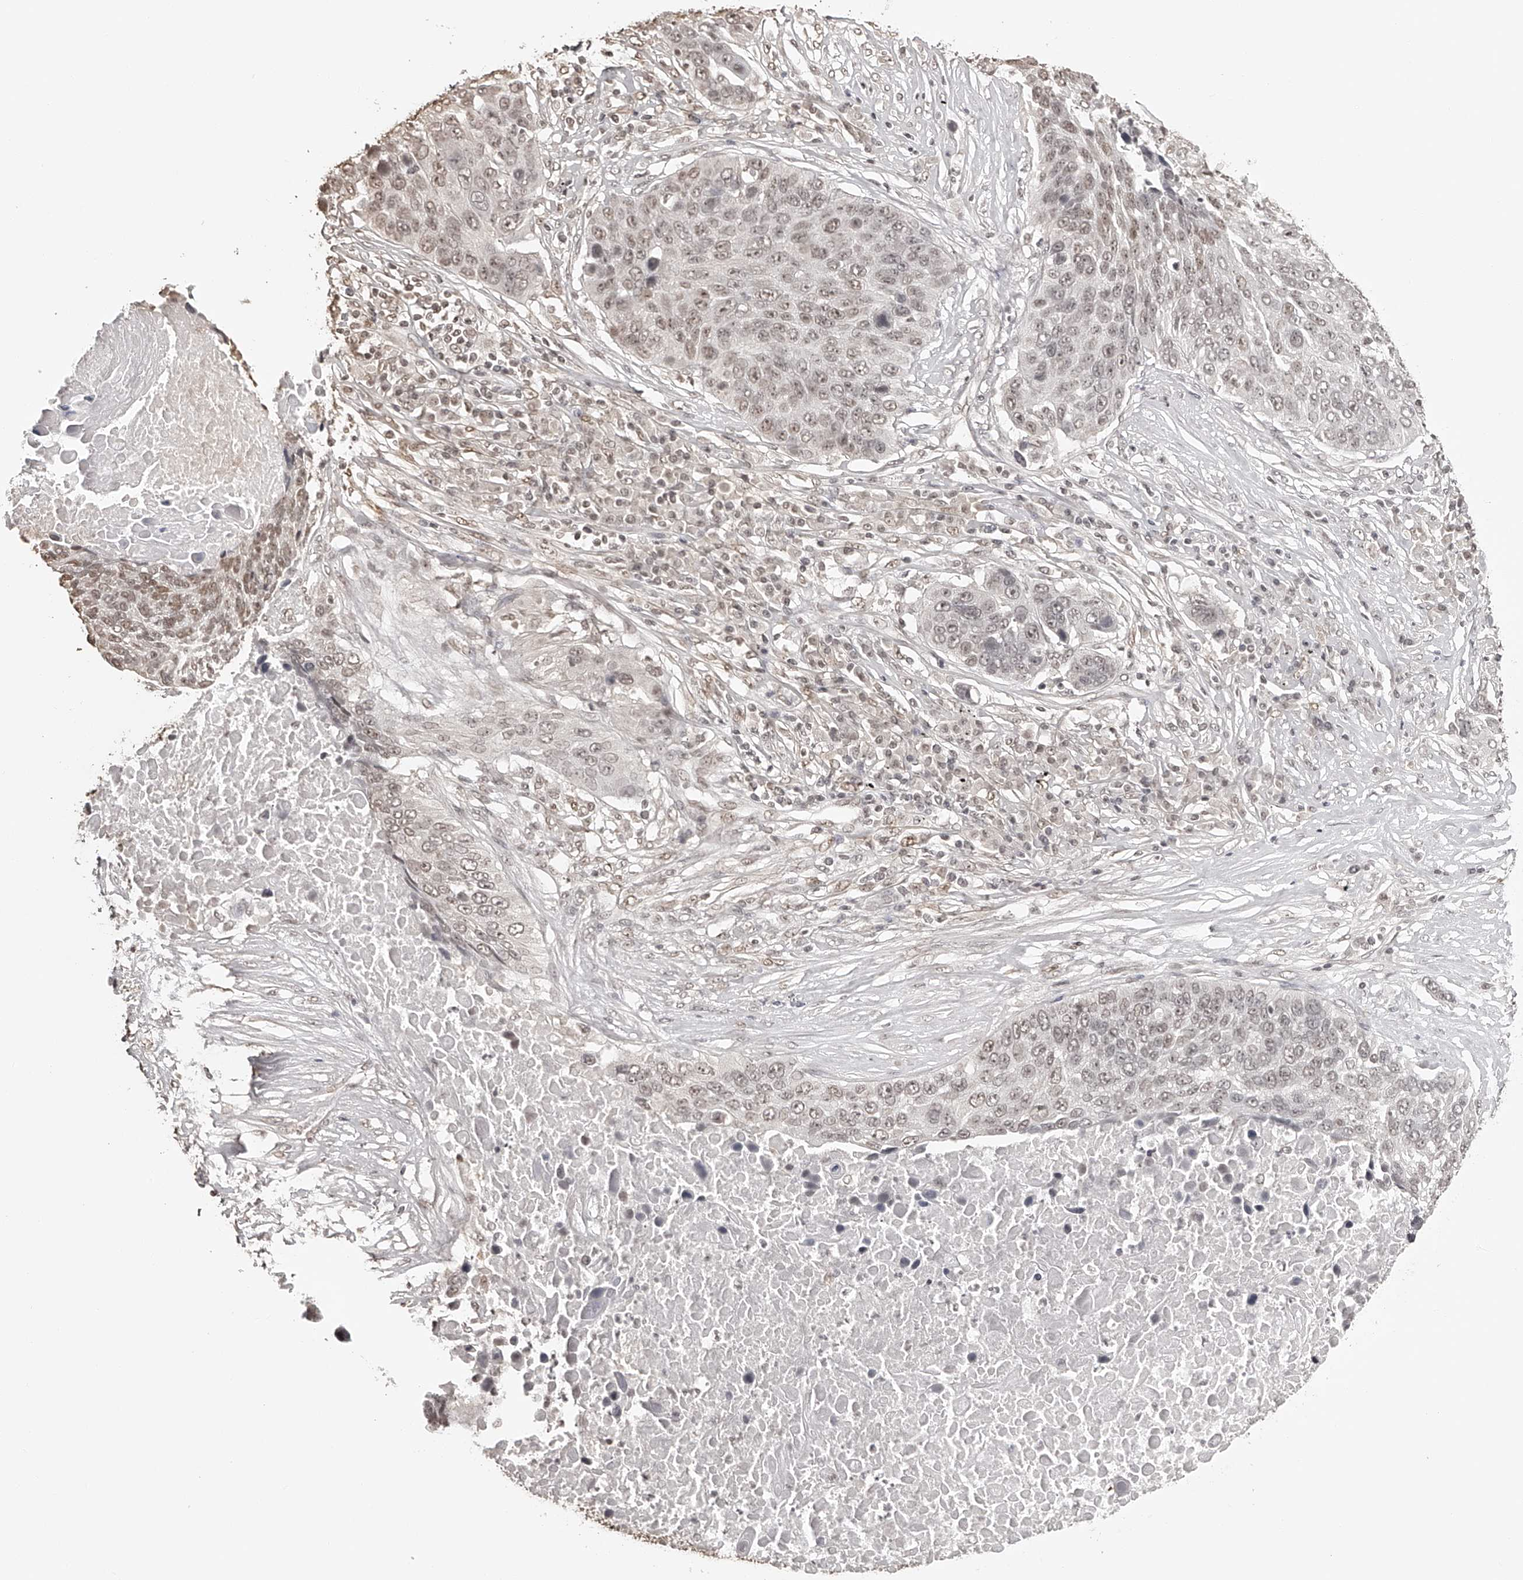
{"staining": {"intensity": "weak", "quantity": ">75%", "location": "nuclear"}, "tissue": "lung cancer", "cell_type": "Tumor cells", "image_type": "cancer", "snomed": [{"axis": "morphology", "description": "Squamous cell carcinoma, NOS"}, {"axis": "topography", "description": "Lung"}], "caption": "Weak nuclear expression is appreciated in about >75% of tumor cells in lung cancer.", "gene": "ZNF503", "patient": {"sex": "male", "age": 66}}